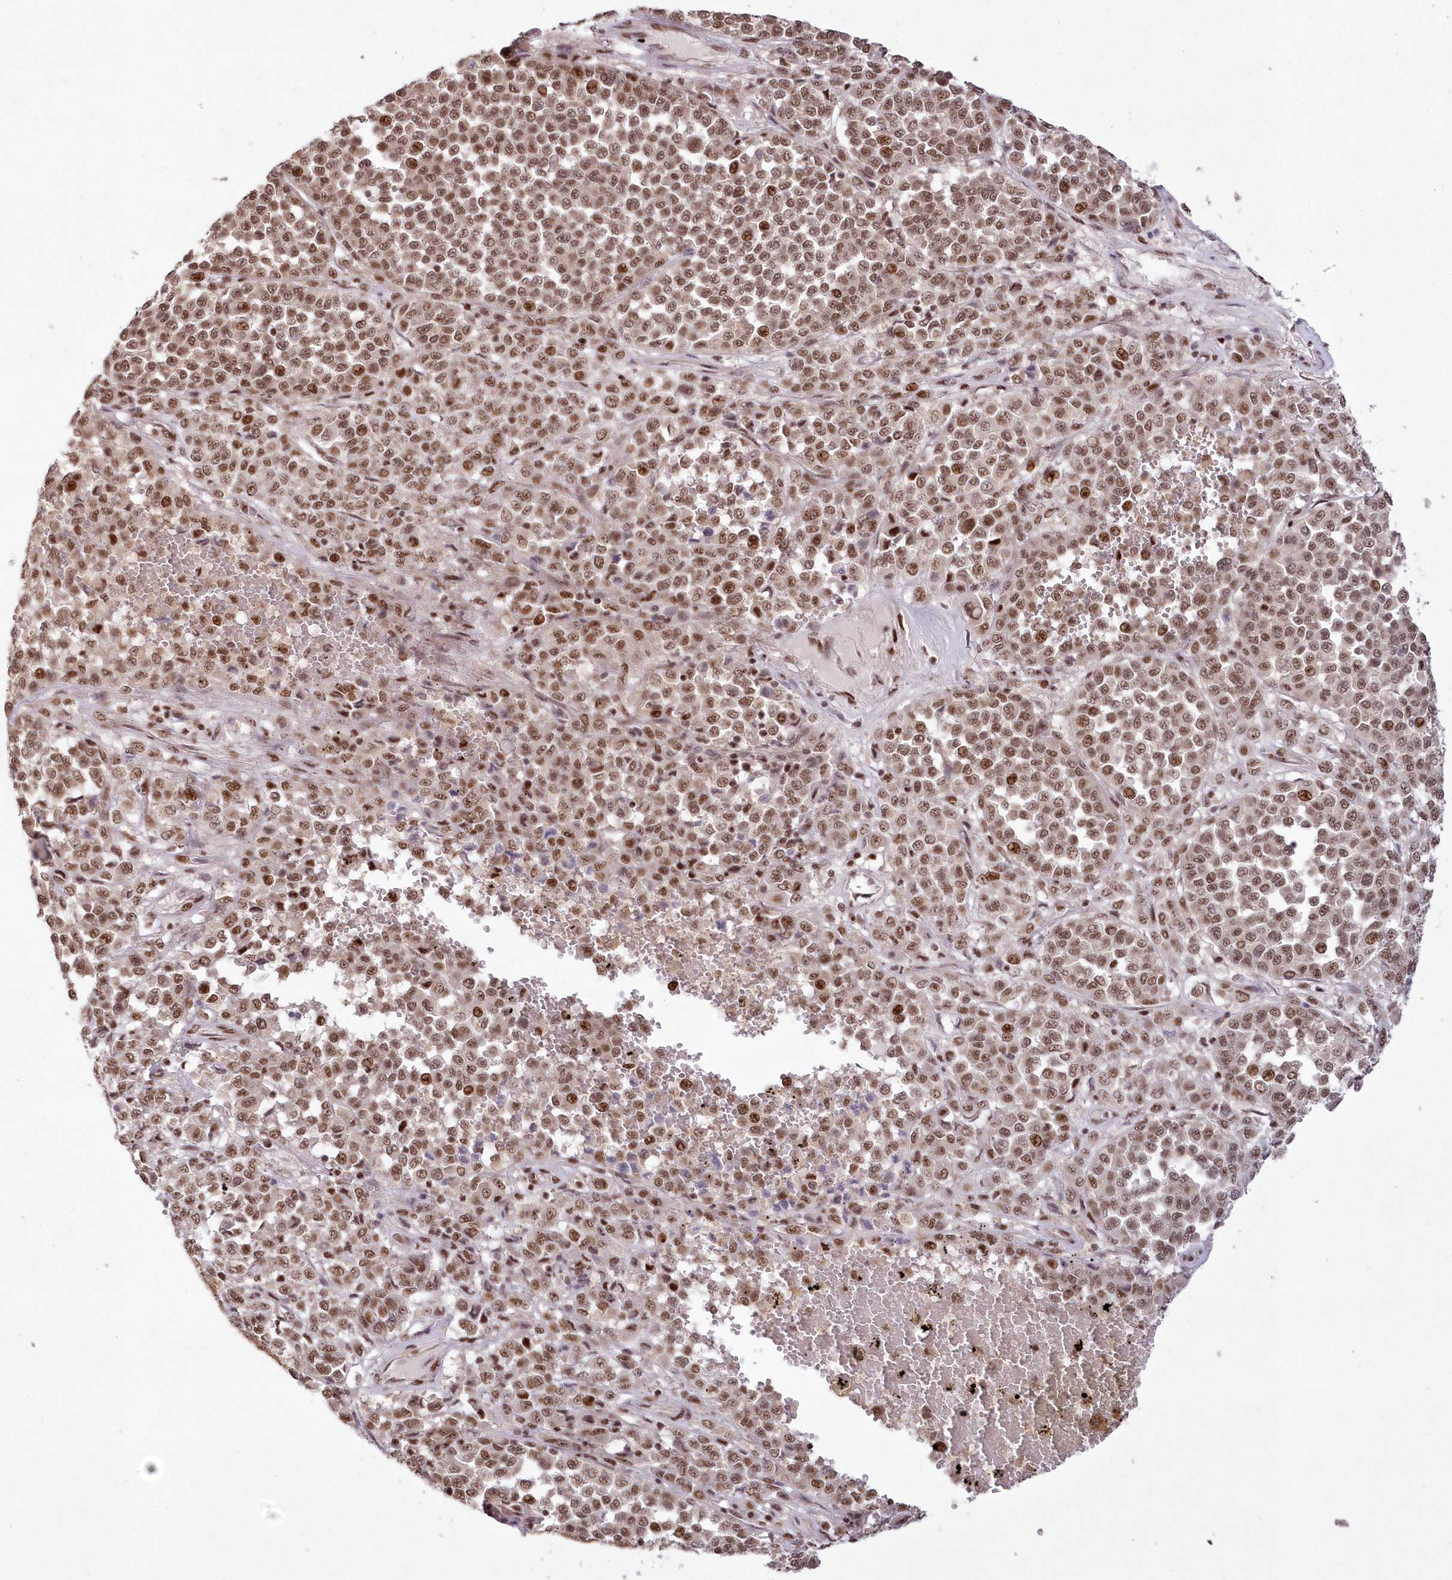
{"staining": {"intensity": "moderate", "quantity": ">75%", "location": "nuclear"}, "tissue": "melanoma", "cell_type": "Tumor cells", "image_type": "cancer", "snomed": [{"axis": "morphology", "description": "Malignant melanoma, Metastatic site"}, {"axis": "topography", "description": "Pancreas"}], "caption": "Approximately >75% of tumor cells in human malignant melanoma (metastatic site) show moderate nuclear protein expression as visualized by brown immunohistochemical staining.", "gene": "WBP1L", "patient": {"sex": "female", "age": 30}}